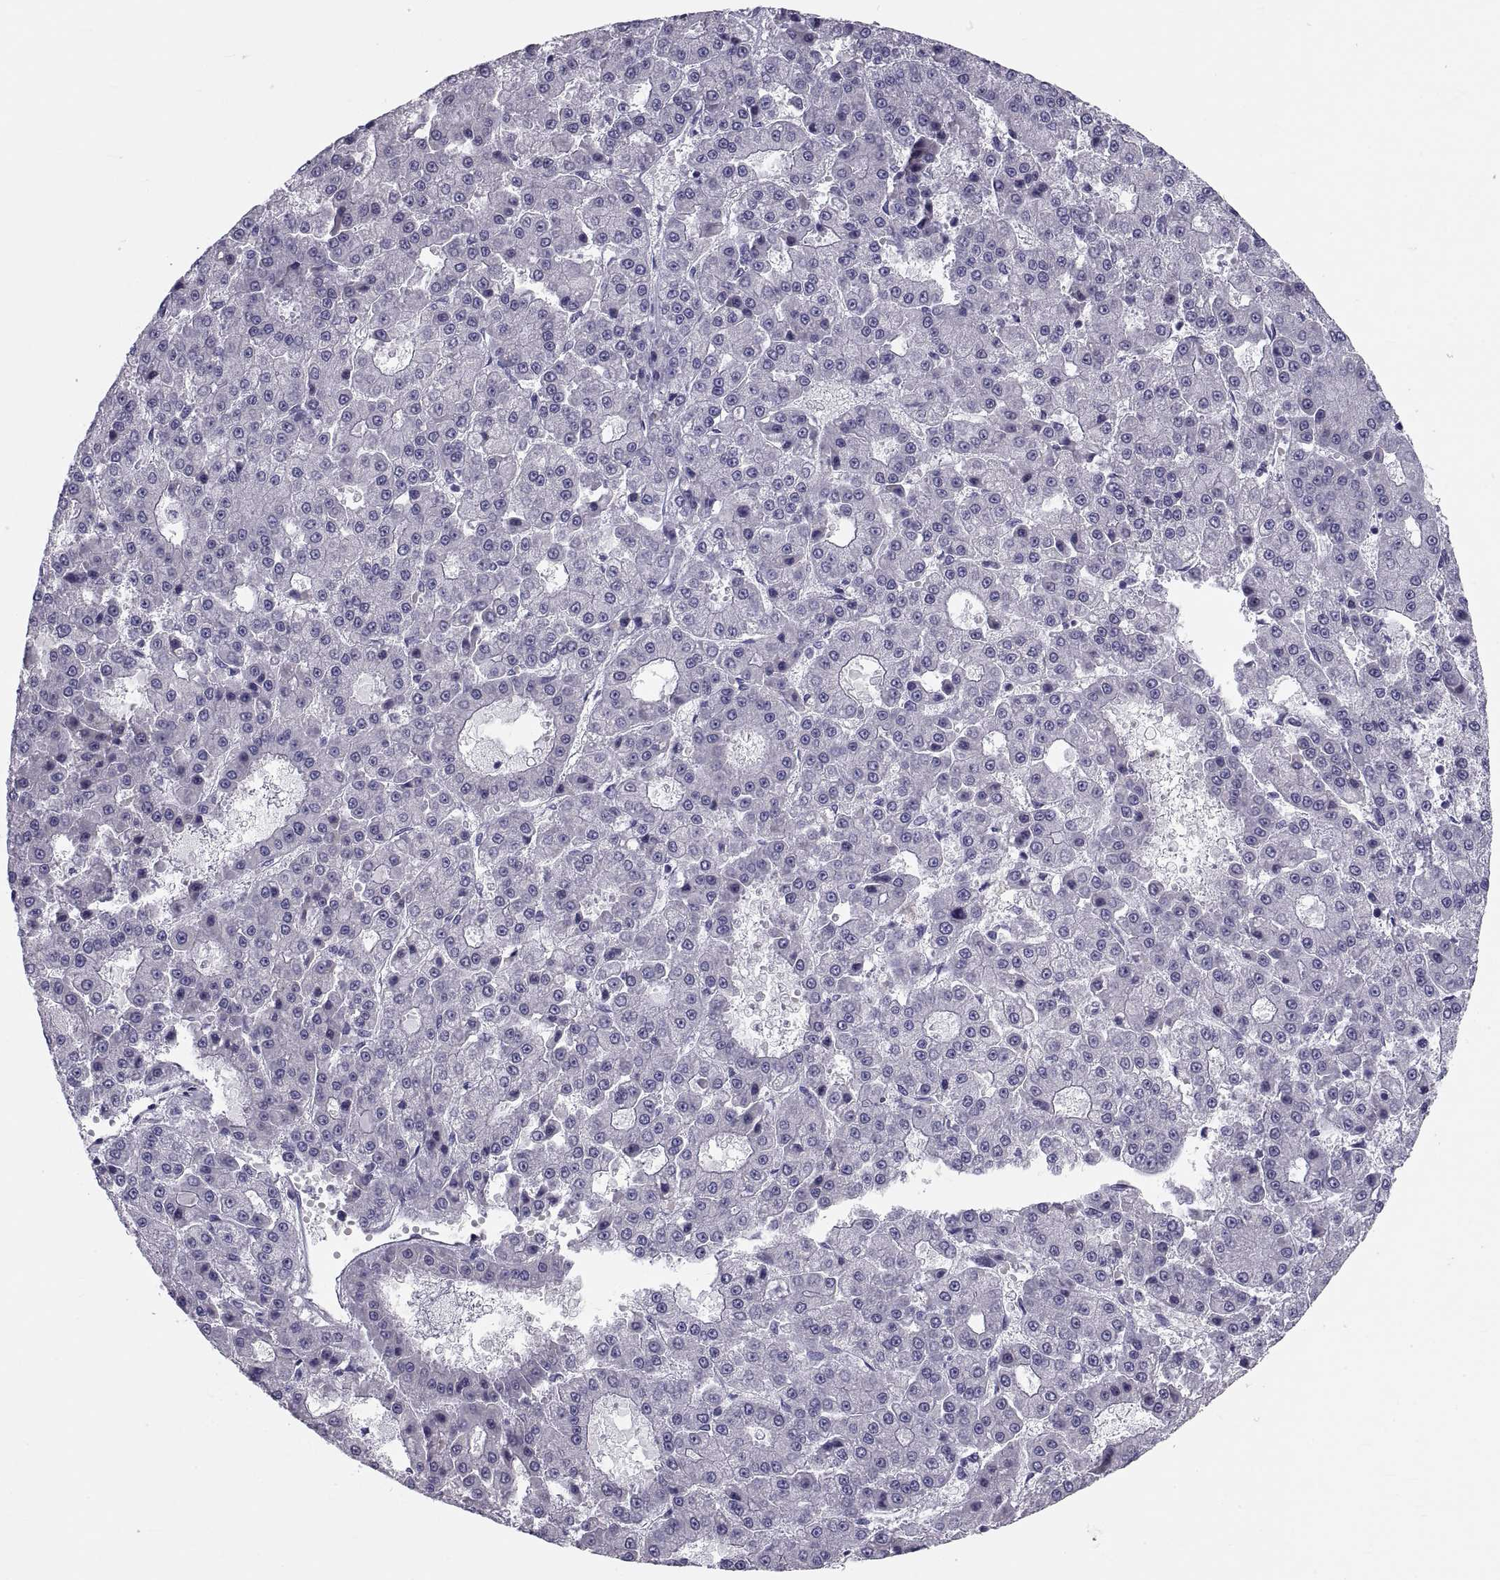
{"staining": {"intensity": "negative", "quantity": "none", "location": "none"}, "tissue": "liver cancer", "cell_type": "Tumor cells", "image_type": "cancer", "snomed": [{"axis": "morphology", "description": "Carcinoma, Hepatocellular, NOS"}, {"axis": "topography", "description": "Liver"}], "caption": "The image demonstrates no significant staining in tumor cells of liver cancer (hepatocellular carcinoma).", "gene": "DEFB129", "patient": {"sex": "male", "age": 70}}